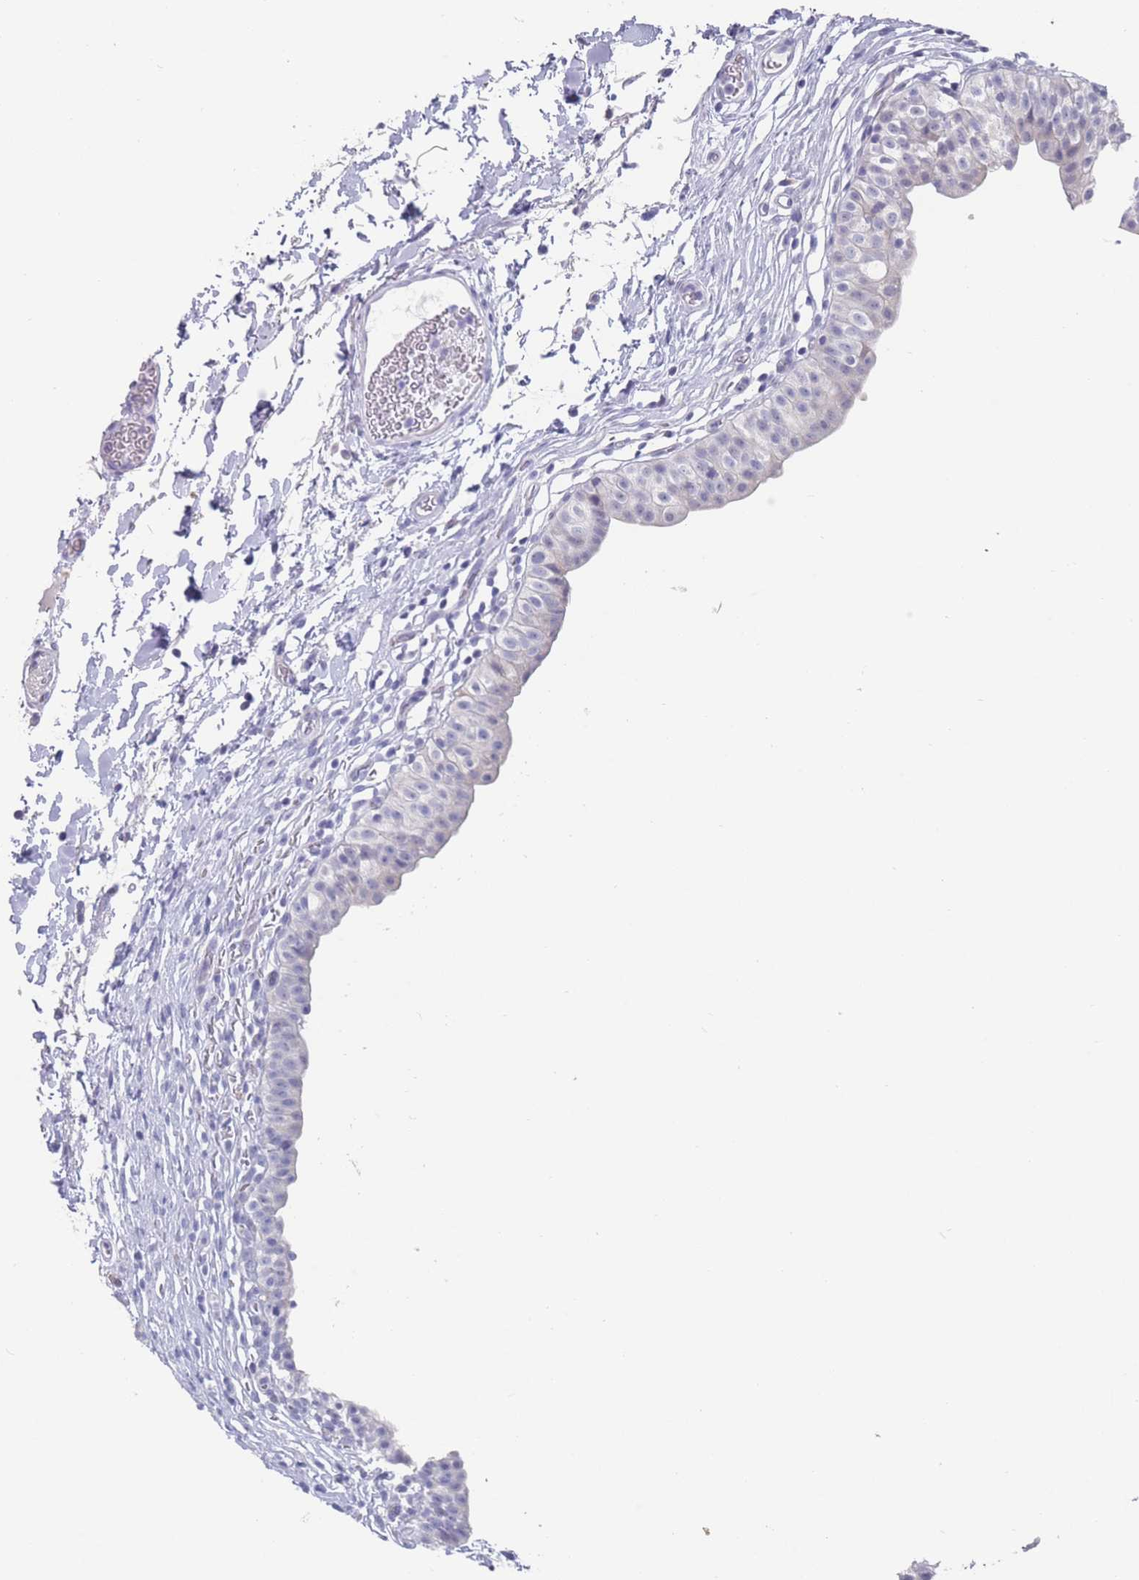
{"staining": {"intensity": "negative", "quantity": "none", "location": "none"}, "tissue": "urinary bladder", "cell_type": "Urothelial cells", "image_type": "normal", "snomed": [{"axis": "morphology", "description": "Normal tissue, NOS"}, {"axis": "topography", "description": "Urinary bladder"}, {"axis": "topography", "description": "Peripheral nerve tissue"}], "caption": "Histopathology image shows no significant protein expression in urothelial cells of normal urinary bladder. (IHC, brightfield microscopy, high magnification).", "gene": "CYP51A1", "patient": {"sex": "male", "age": 55}}